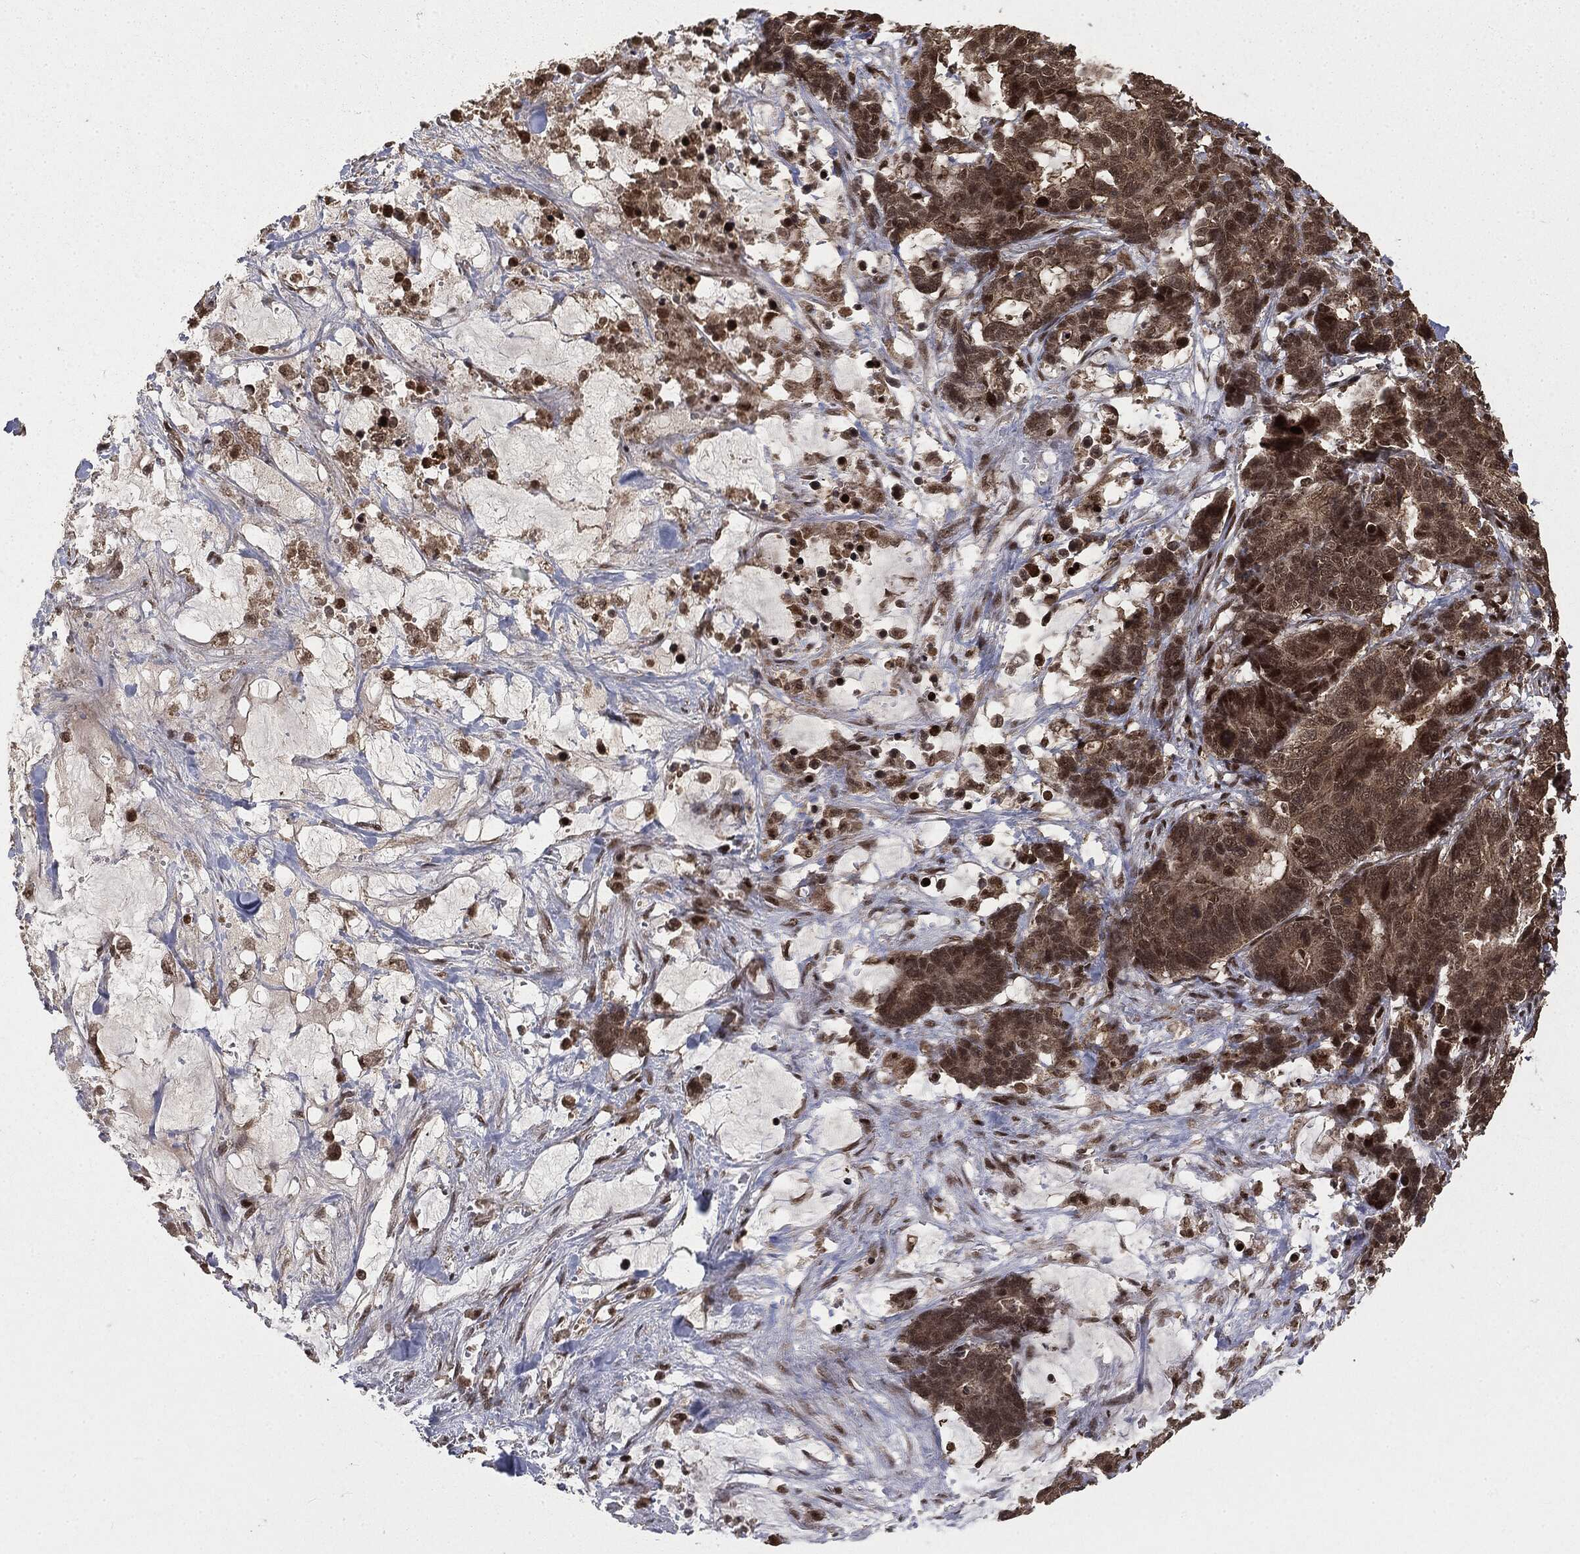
{"staining": {"intensity": "strong", "quantity": "<25%", "location": "nuclear"}, "tissue": "stomach cancer", "cell_type": "Tumor cells", "image_type": "cancer", "snomed": [{"axis": "morphology", "description": "Normal tissue, NOS"}, {"axis": "morphology", "description": "Adenocarcinoma, NOS"}, {"axis": "topography", "description": "Stomach"}], "caption": "A high-resolution image shows IHC staining of adenocarcinoma (stomach), which shows strong nuclear expression in approximately <25% of tumor cells. (IHC, brightfield microscopy, high magnification).", "gene": "CTDP1", "patient": {"sex": "female", "age": 64}}